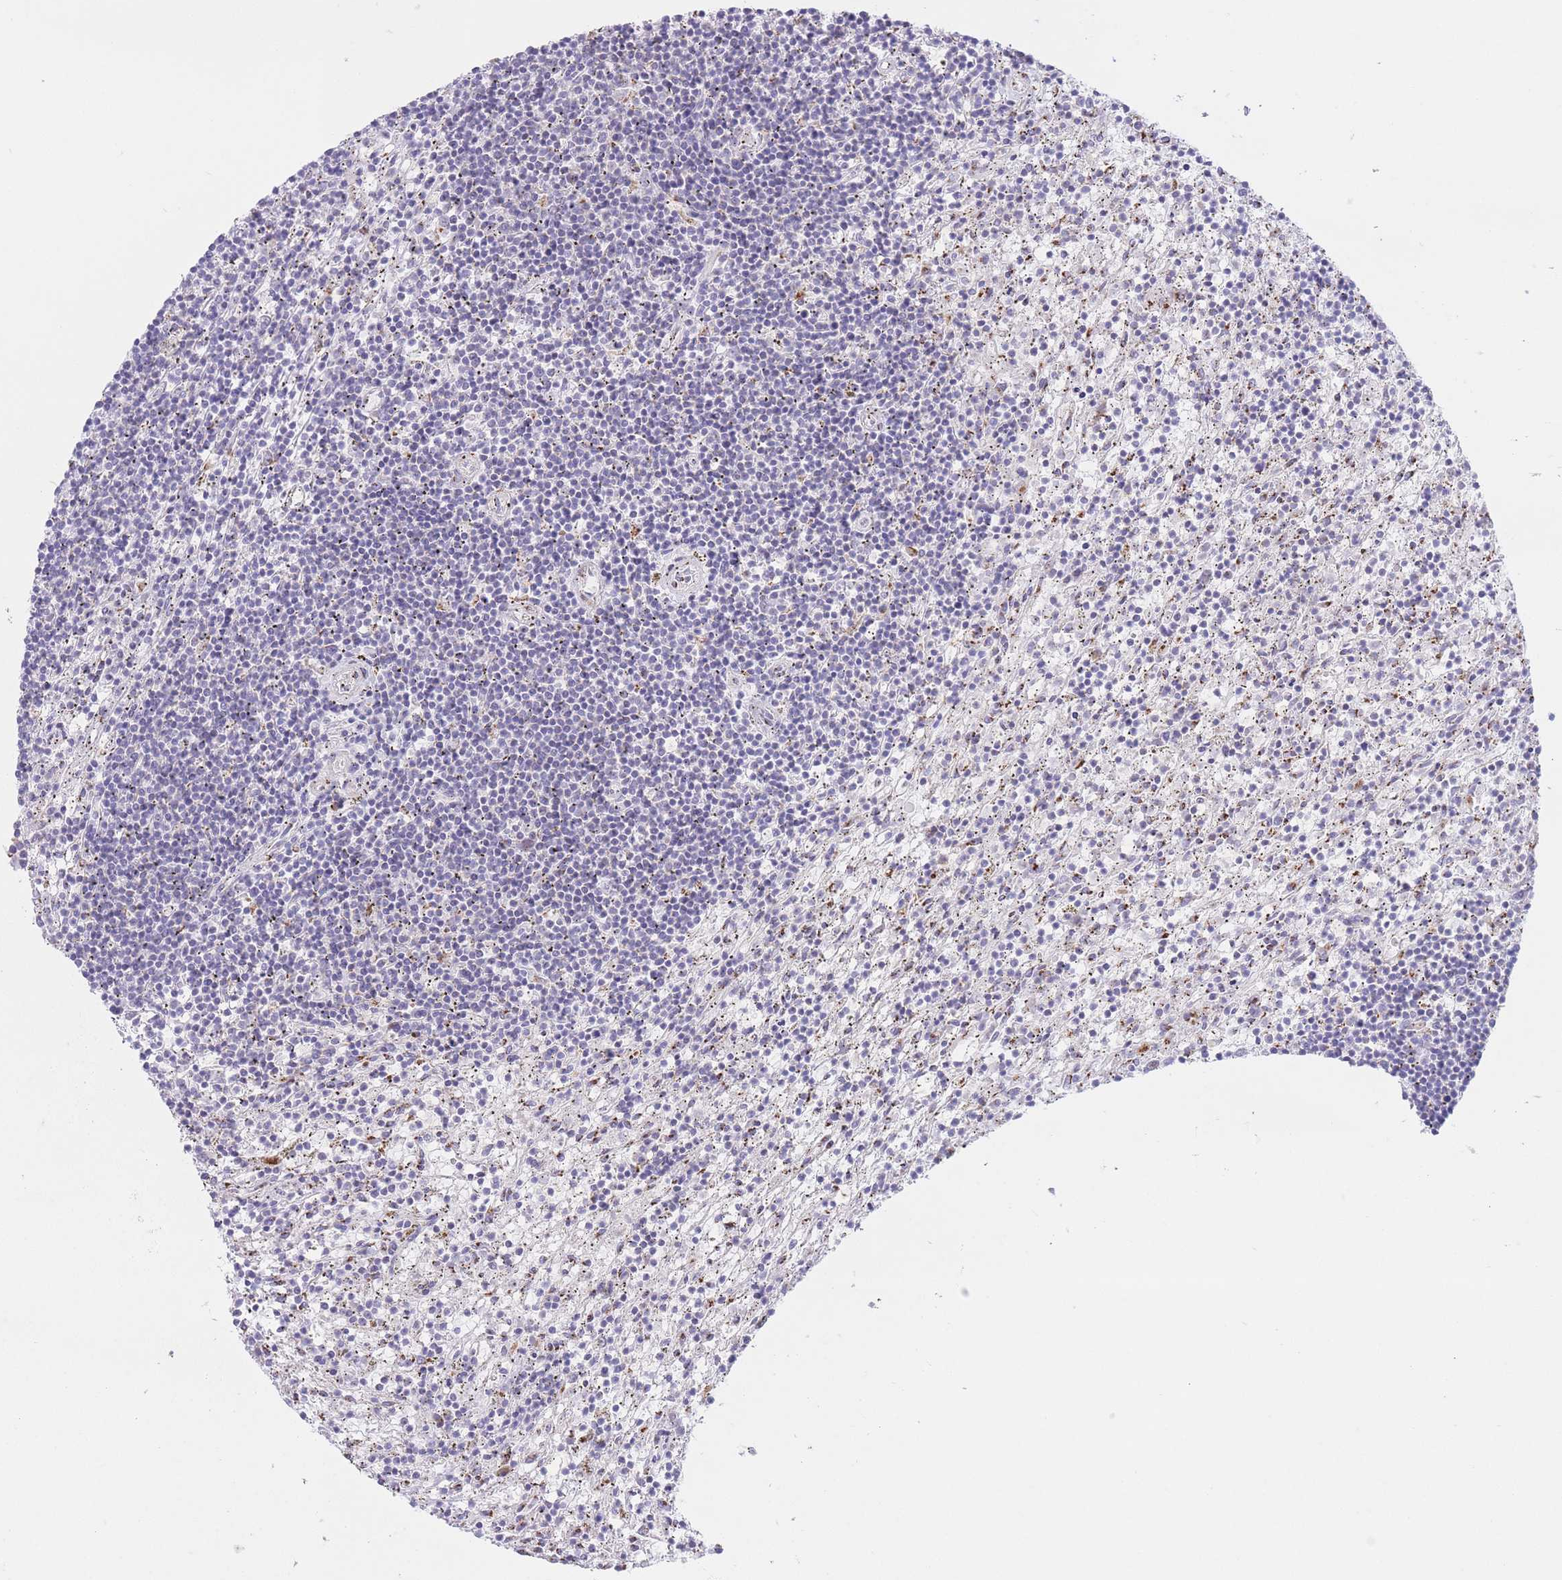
{"staining": {"intensity": "moderate", "quantity": "<25%", "location": "cytoplasmic/membranous"}, "tissue": "lymphoma", "cell_type": "Tumor cells", "image_type": "cancer", "snomed": [{"axis": "morphology", "description": "Malignant lymphoma, non-Hodgkin's type, Low grade"}, {"axis": "topography", "description": "Spleen"}], "caption": "Tumor cells reveal moderate cytoplasmic/membranous positivity in approximately <25% of cells in malignant lymphoma, non-Hodgkin's type (low-grade).", "gene": "MPND", "patient": {"sex": "male", "age": 76}}